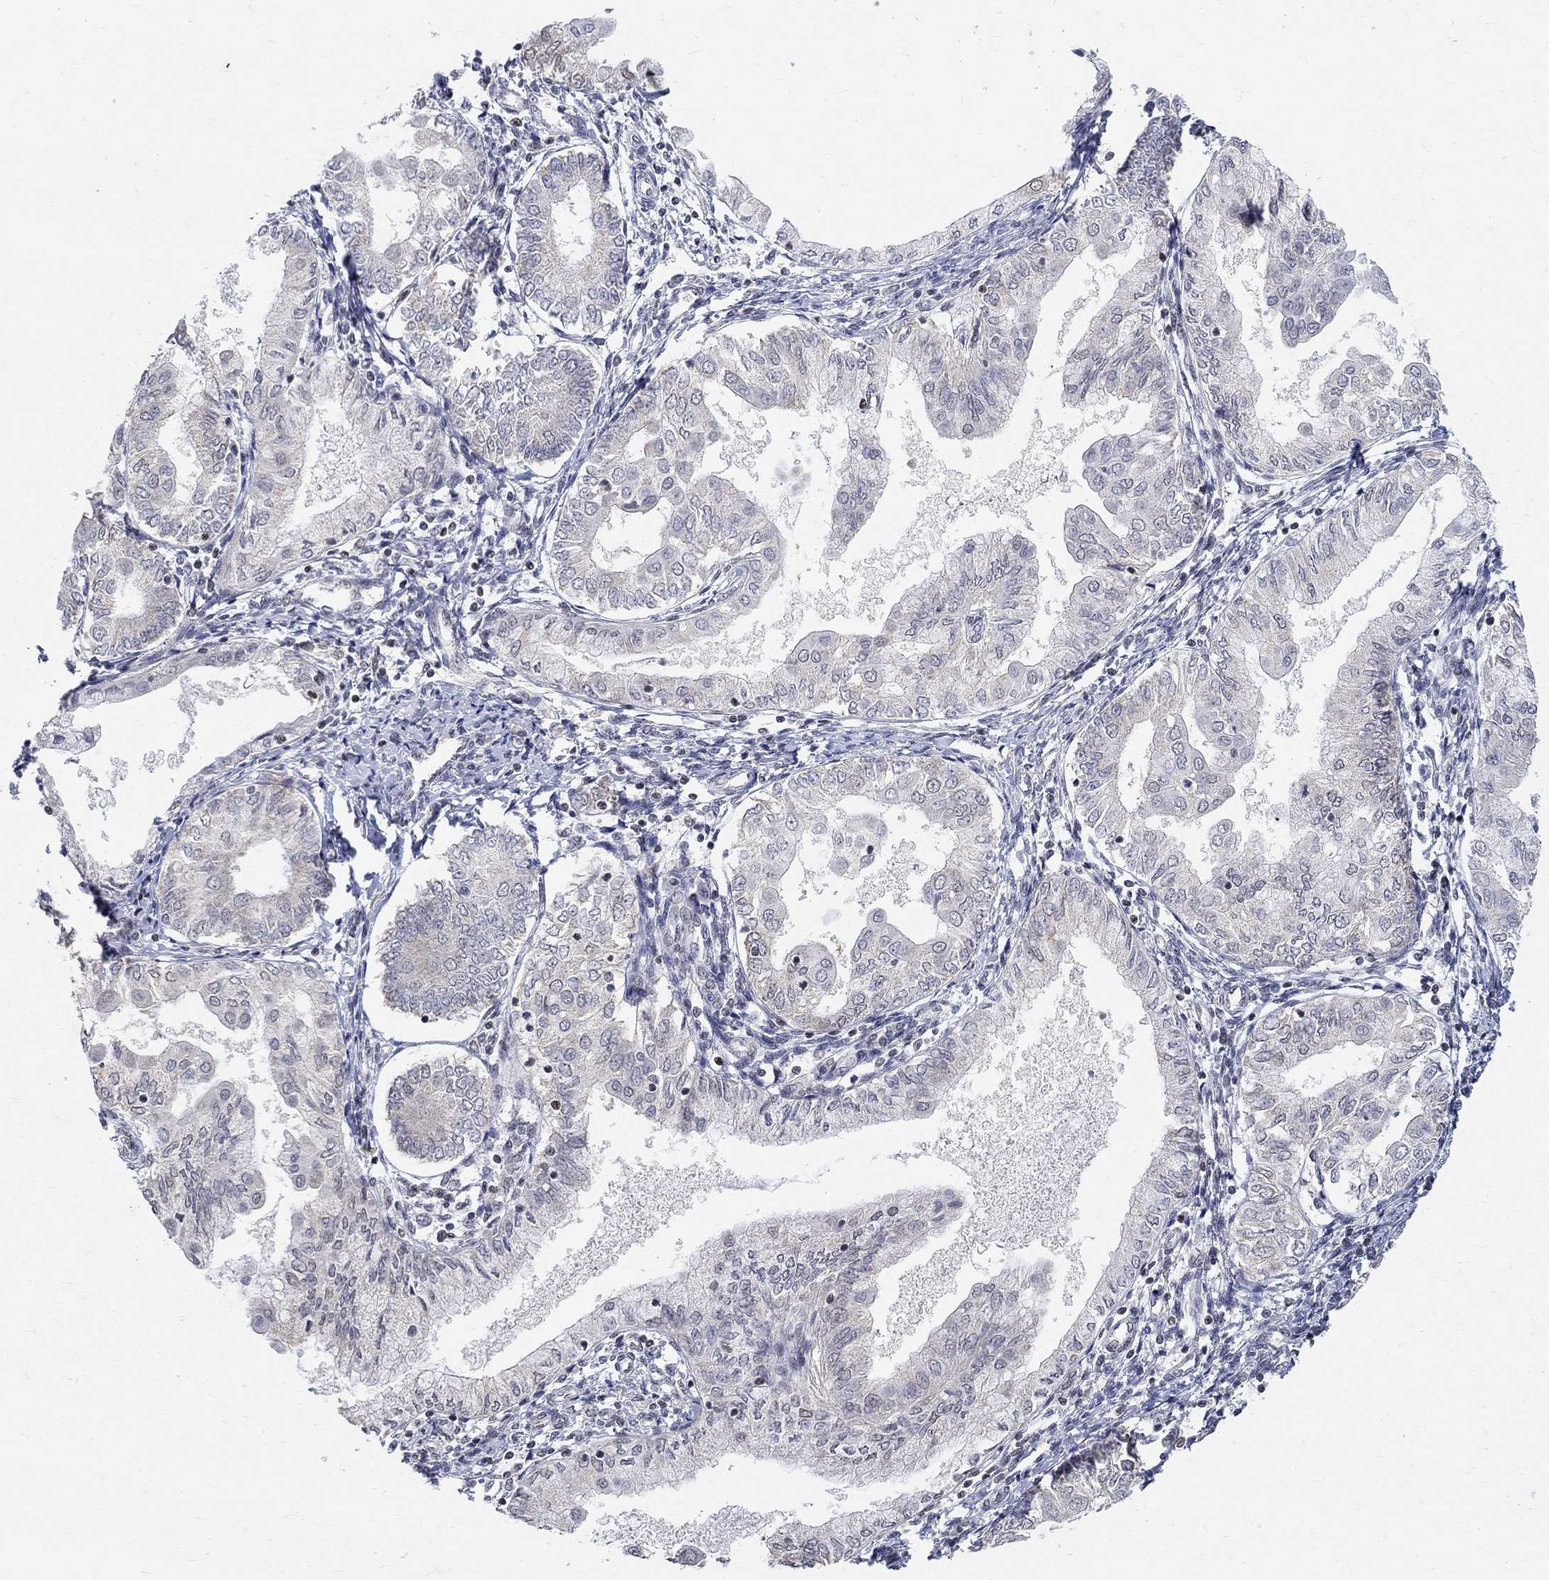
{"staining": {"intensity": "negative", "quantity": "none", "location": "none"}, "tissue": "endometrial cancer", "cell_type": "Tumor cells", "image_type": "cancer", "snomed": [{"axis": "morphology", "description": "Adenocarcinoma, NOS"}, {"axis": "topography", "description": "Endometrium"}], "caption": "An immunohistochemistry (IHC) photomicrograph of adenocarcinoma (endometrial) is shown. There is no staining in tumor cells of adenocarcinoma (endometrial). The staining was performed using DAB (3,3'-diaminobenzidine) to visualize the protein expression in brown, while the nuclei were stained in blue with hematoxylin (Magnification: 20x).", "gene": "KLF12", "patient": {"sex": "female", "age": 68}}